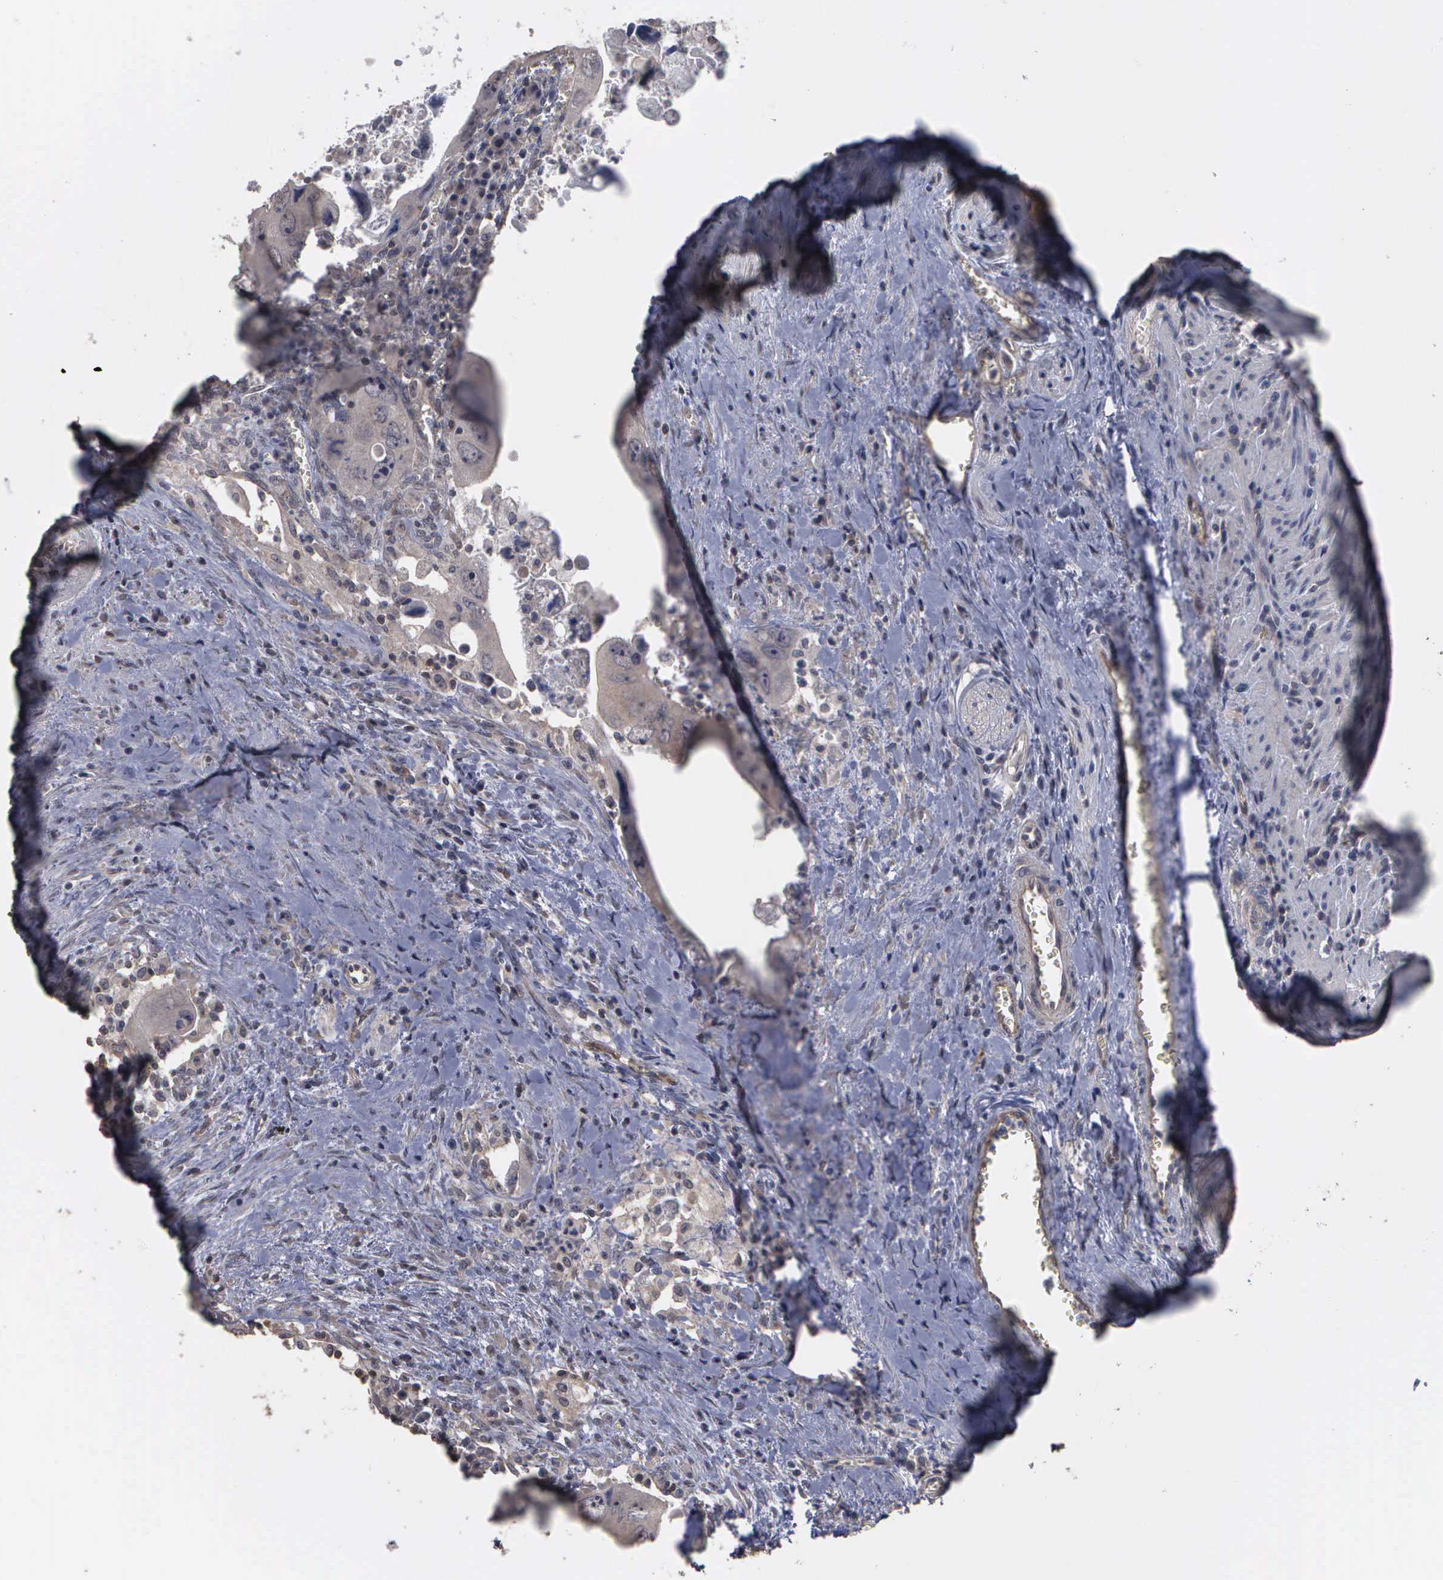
{"staining": {"intensity": "negative", "quantity": "none", "location": "none"}, "tissue": "colorectal cancer", "cell_type": "Tumor cells", "image_type": "cancer", "snomed": [{"axis": "morphology", "description": "Adenocarcinoma, NOS"}, {"axis": "topography", "description": "Rectum"}], "caption": "Protein analysis of colorectal adenocarcinoma exhibits no significant positivity in tumor cells.", "gene": "CRKL", "patient": {"sex": "male", "age": 70}}